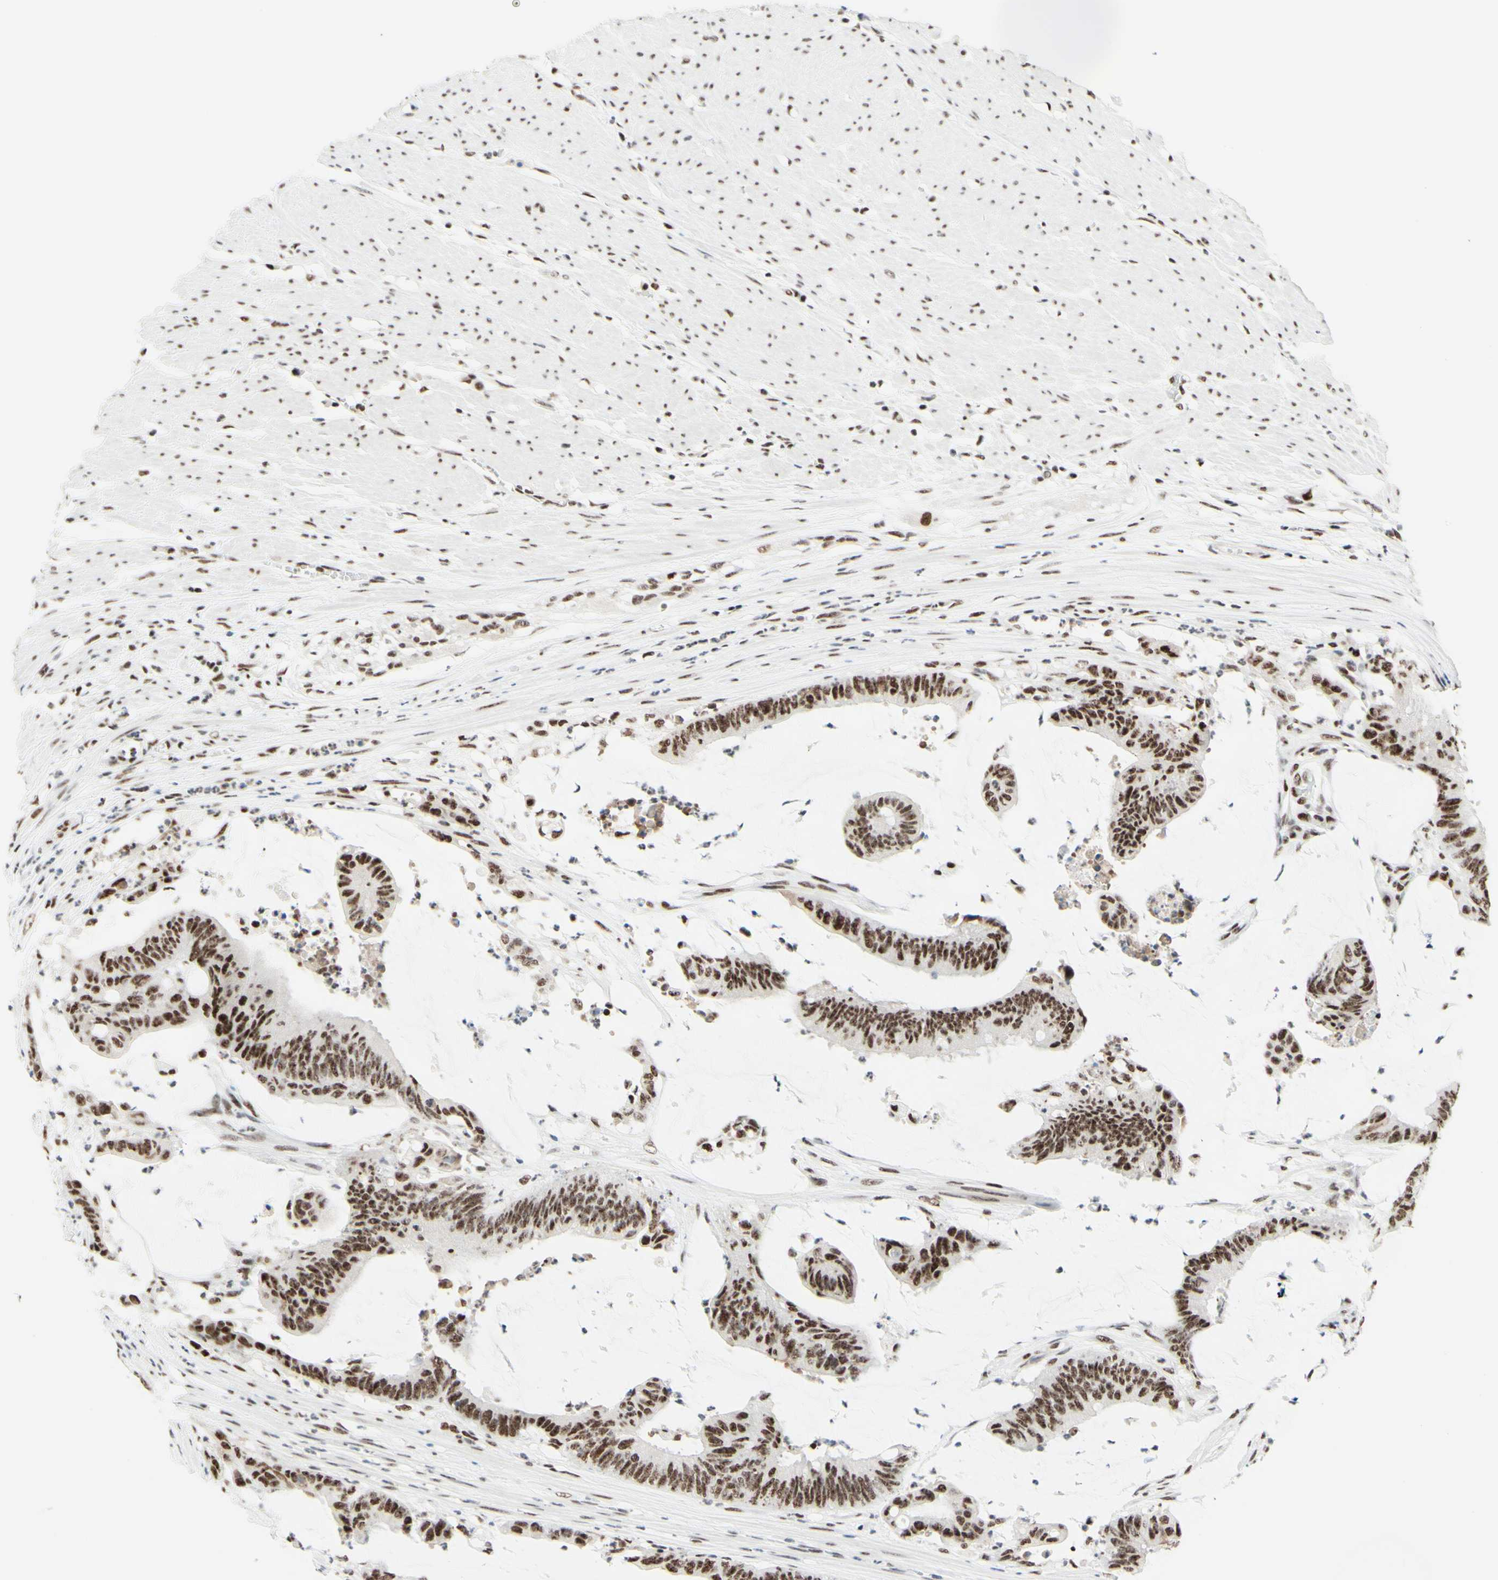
{"staining": {"intensity": "moderate", "quantity": ">75%", "location": "nuclear"}, "tissue": "colorectal cancer", "cell_type": "Tumor cells", "image_type": "cancer", "snomed": [{"axis": "morphology", "description": "Adenocarcinoma, NOS"}, {"axis": "topography", "description": "Rectum"}], "caption": "Colorectal cancer stained with a brown dye reveals moderate nuclear positive expression in approximately >75% of tumor cells.", "gene": "WTAP", "patient": {"sex": "female", "age": 66}}